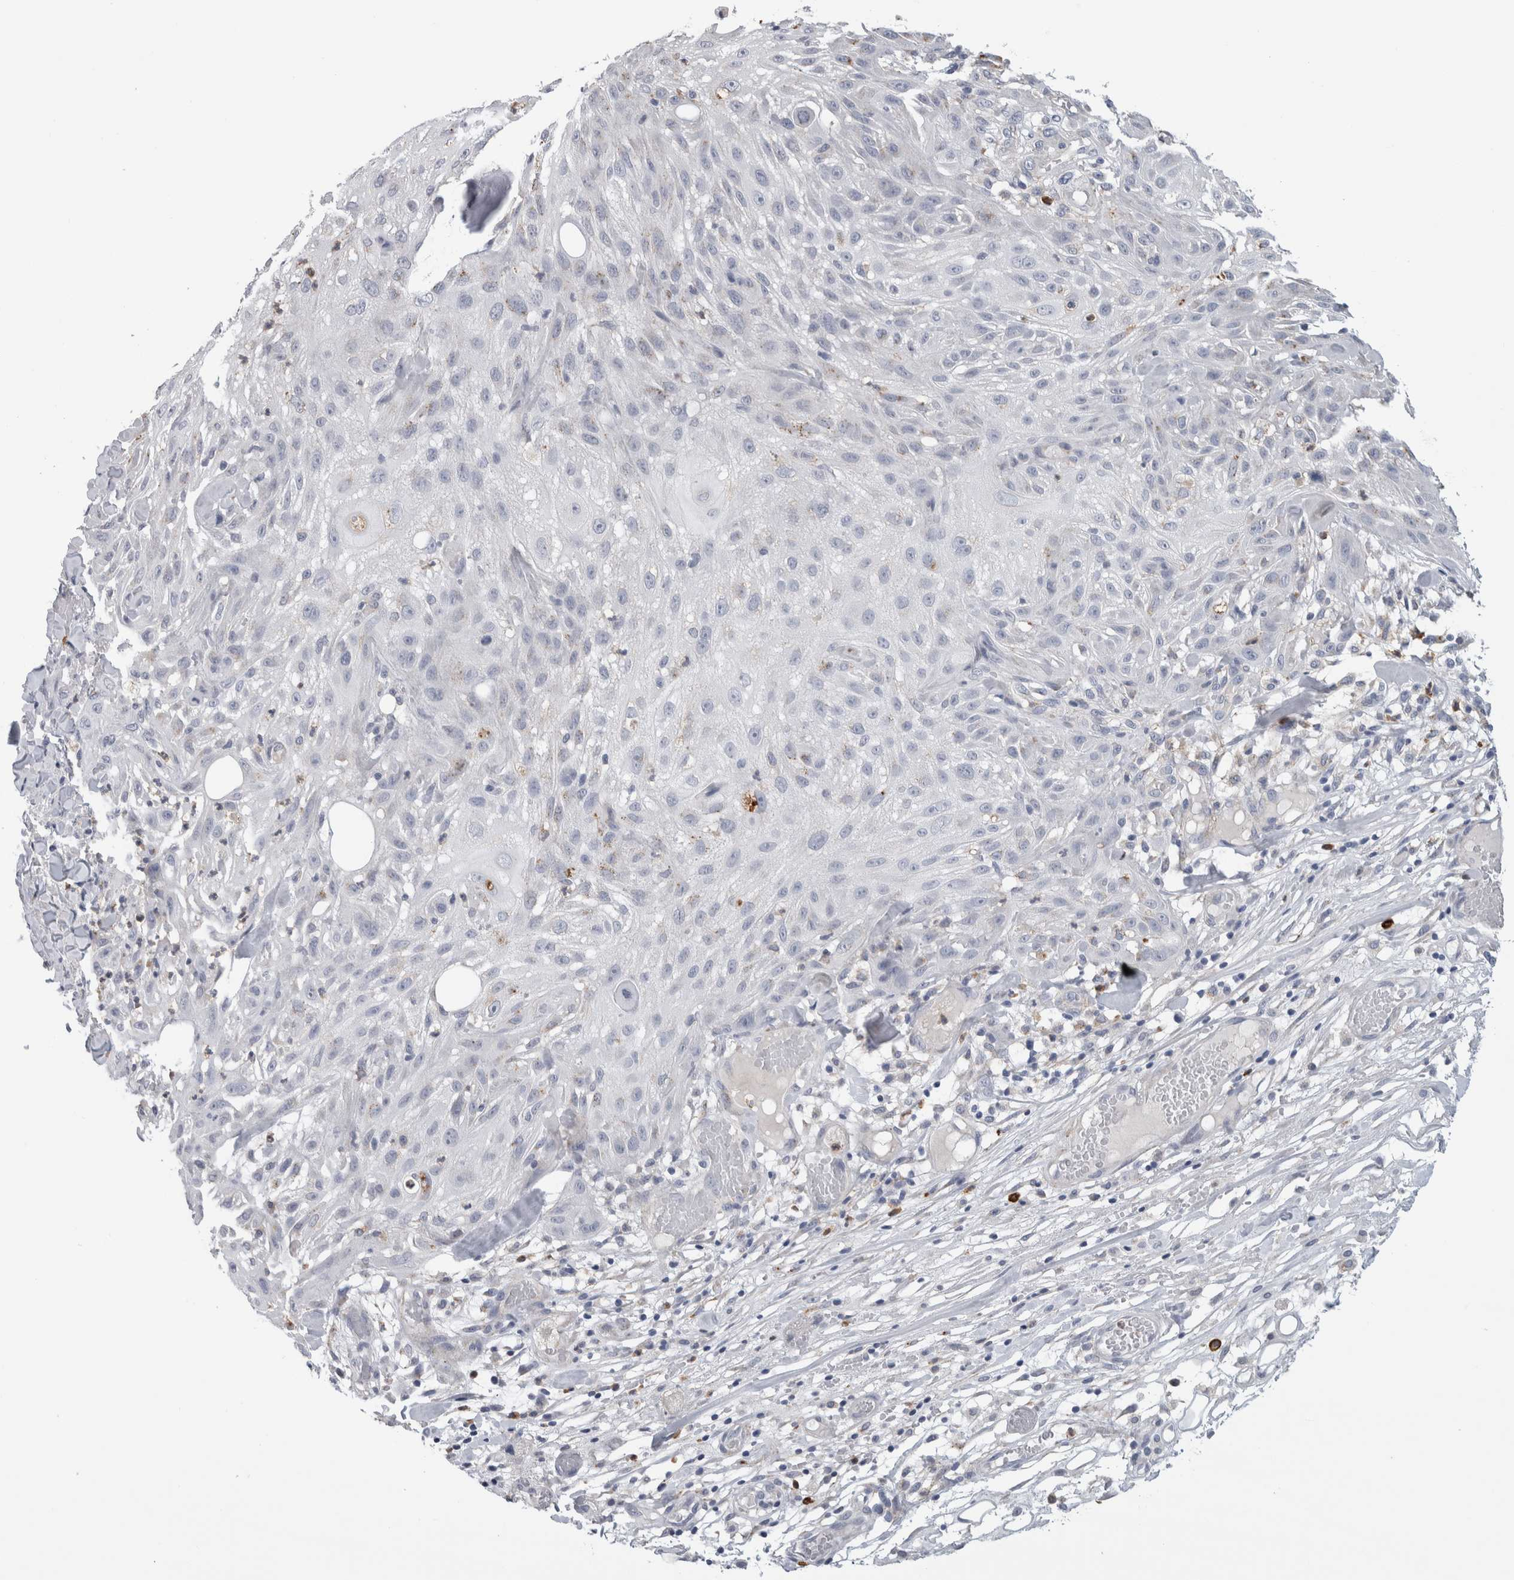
{"staining": {"intensity": "negative", "quantity": "none", "location": "none"}, "tissue": "skin cancer", "cell_type": "Tumor cells", "image_type": "cancer", "snomed": [{"axis": "morphology", "description": "Squamous cell carcinoma, NOS"}, {"axis": "topography", "description": "Skin"}], "caption": "This is an immunohistochemistry (IHC) image of human skin cancer (squamous cell carcinoma). There is no expression in tumor cells.", "gene": "CD63", "patient": {"sex": "male", "age": 75}}